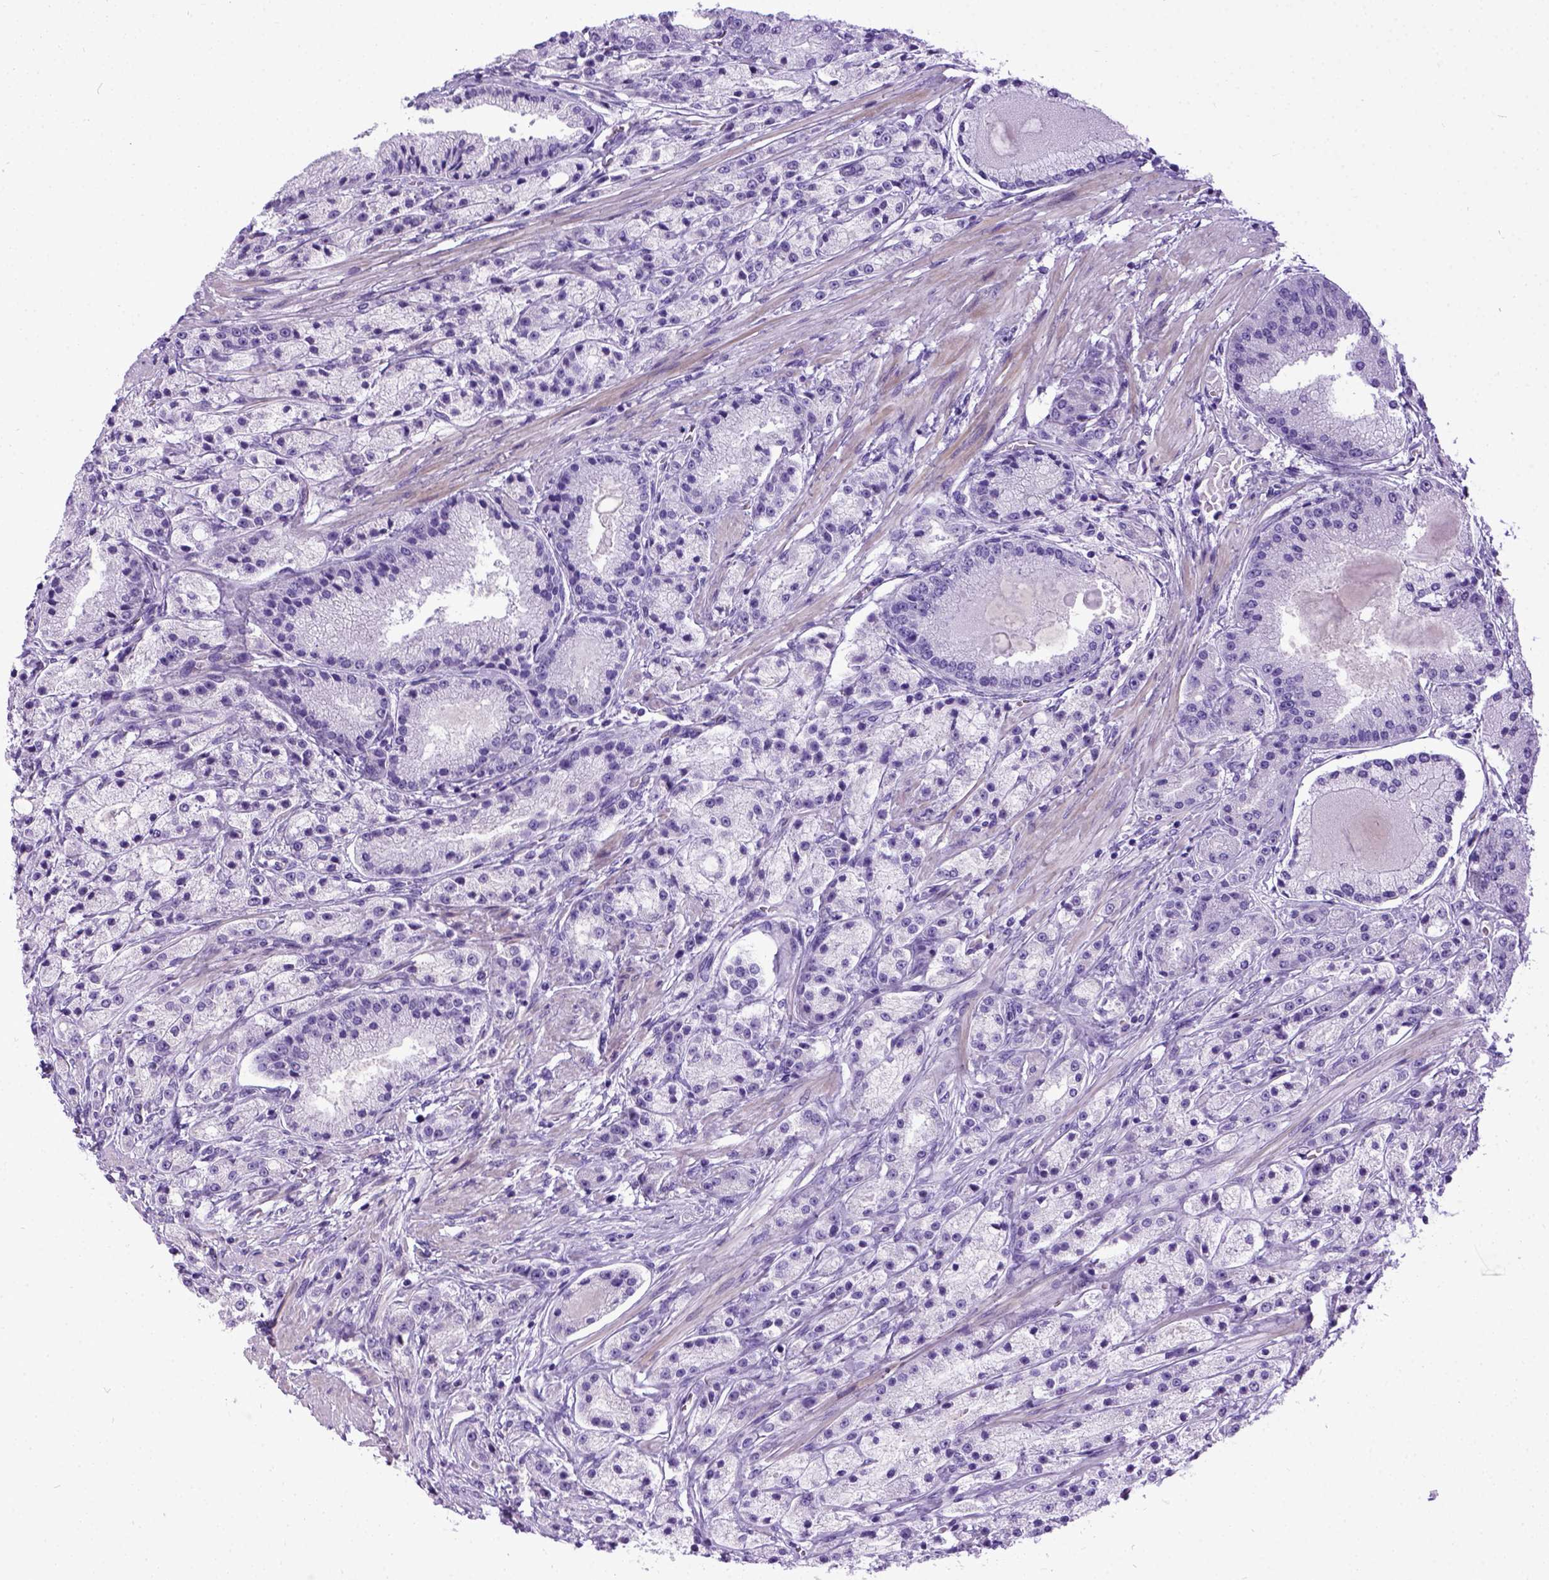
{"staining": {"intensity": "negative", "quantity": "none", "location": "none"}, "tissue": "prostate cancer", "cell_type": "Tumor cells", "image_type": "cancer", "snomed": [{"axis": "morphology", "description": "Adenocarcinoma, High grade"}, {"axis": "topography", "description": "Prostate"}], "caption": "Immunohistochemistry micrograph of high-grade adenocarcinoma (prostate) stained for a protein (brown), which shows no positivity in tumor cells.", "gene": "IGF2", "patient": {"sex": "male", "age": 67}}